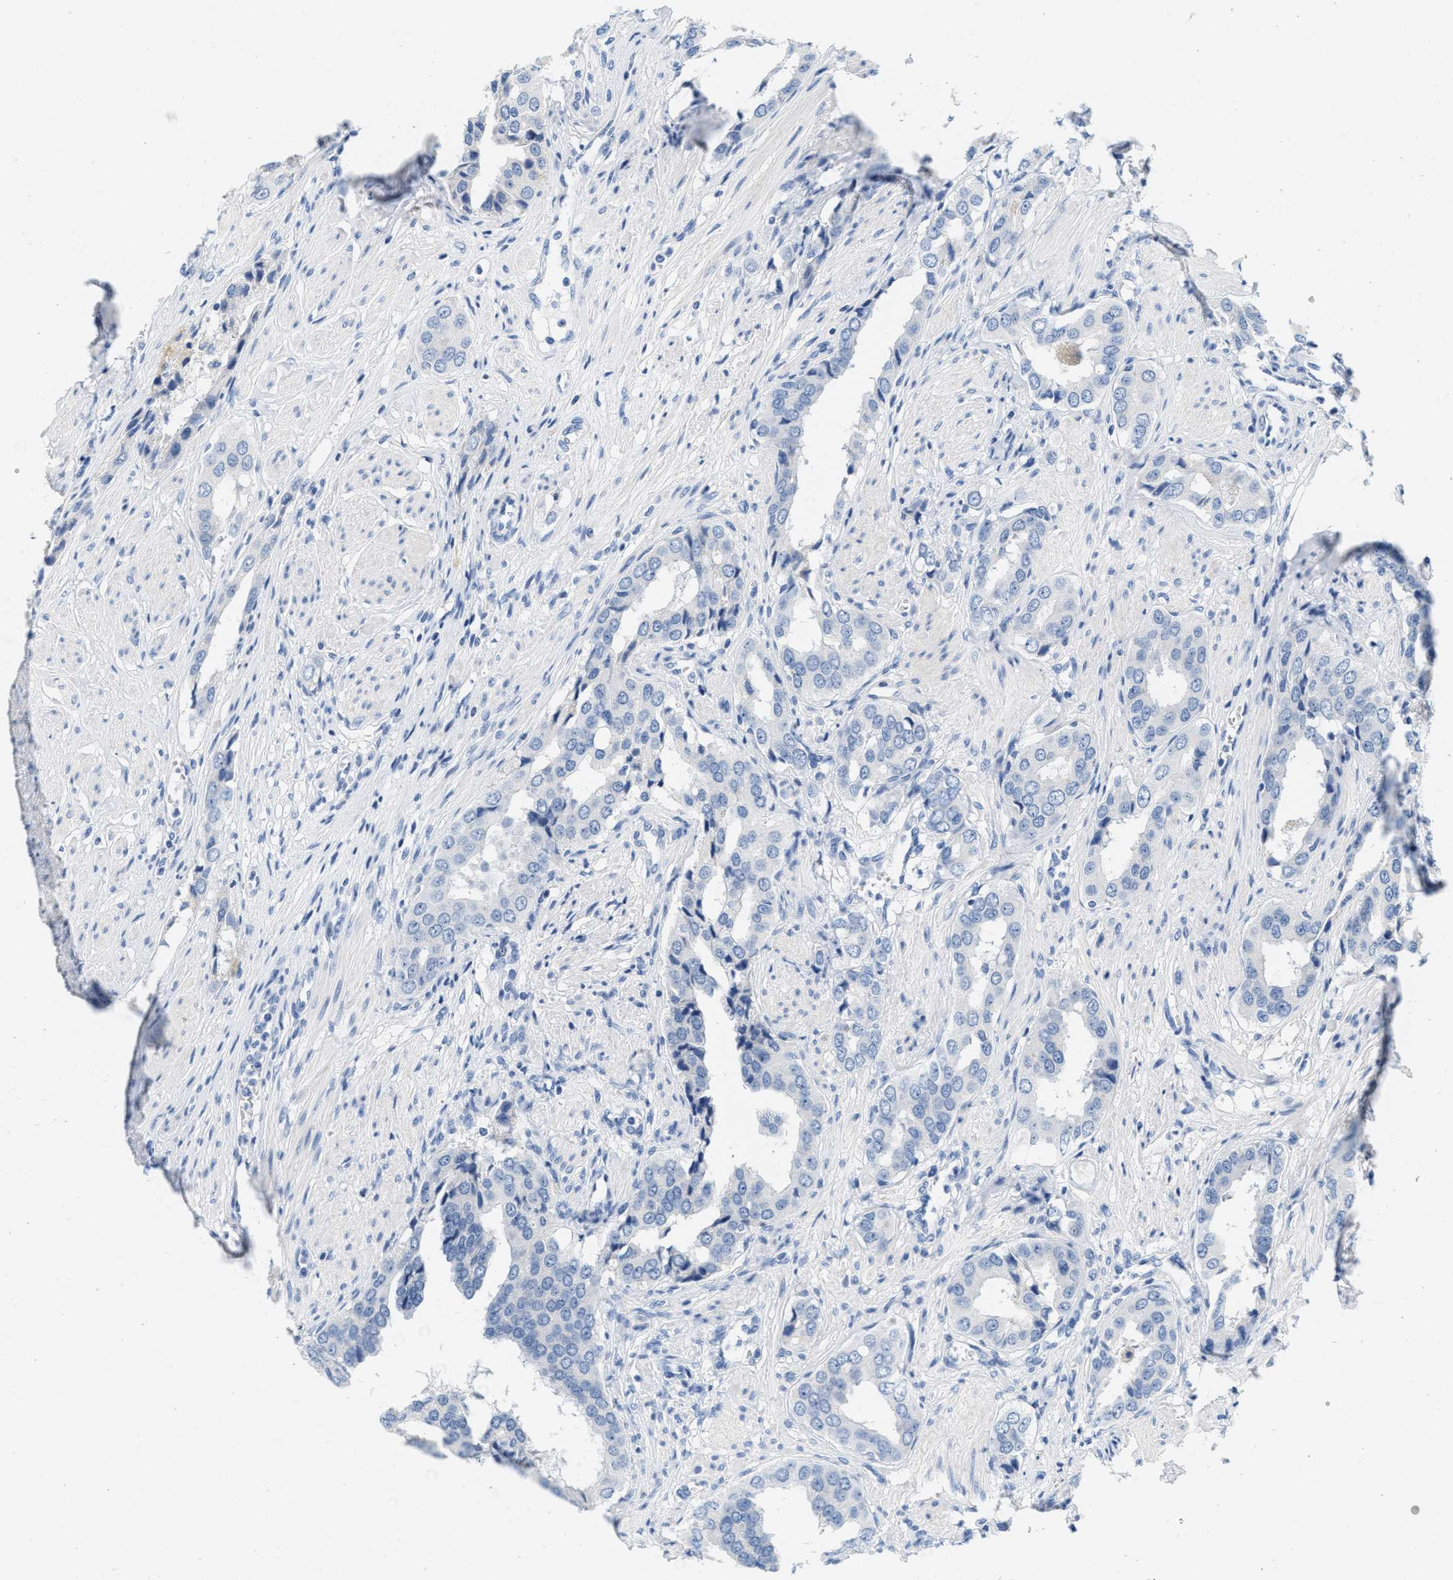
{"staining": {"intensity": "negative", "quantity": "none", "location": "none"}, "tissue": "prostate cancer", "cell_type": "Tumor cells", "image_type": "cancer", "snomed": [{"axis": "morphology", "description": "Adenocarcinoma, High grade"}, {"axis": "topography", "description": "Prostate"}], "caption": "This histopathology image is of prostate cancer stained with immunohistochemistry to label a protein in brown with the nuclei are counter-stained blue. There is no expression in tumor cells.", "gene": "ABCB11", "patient": {"sex": "male", "age": 52}}